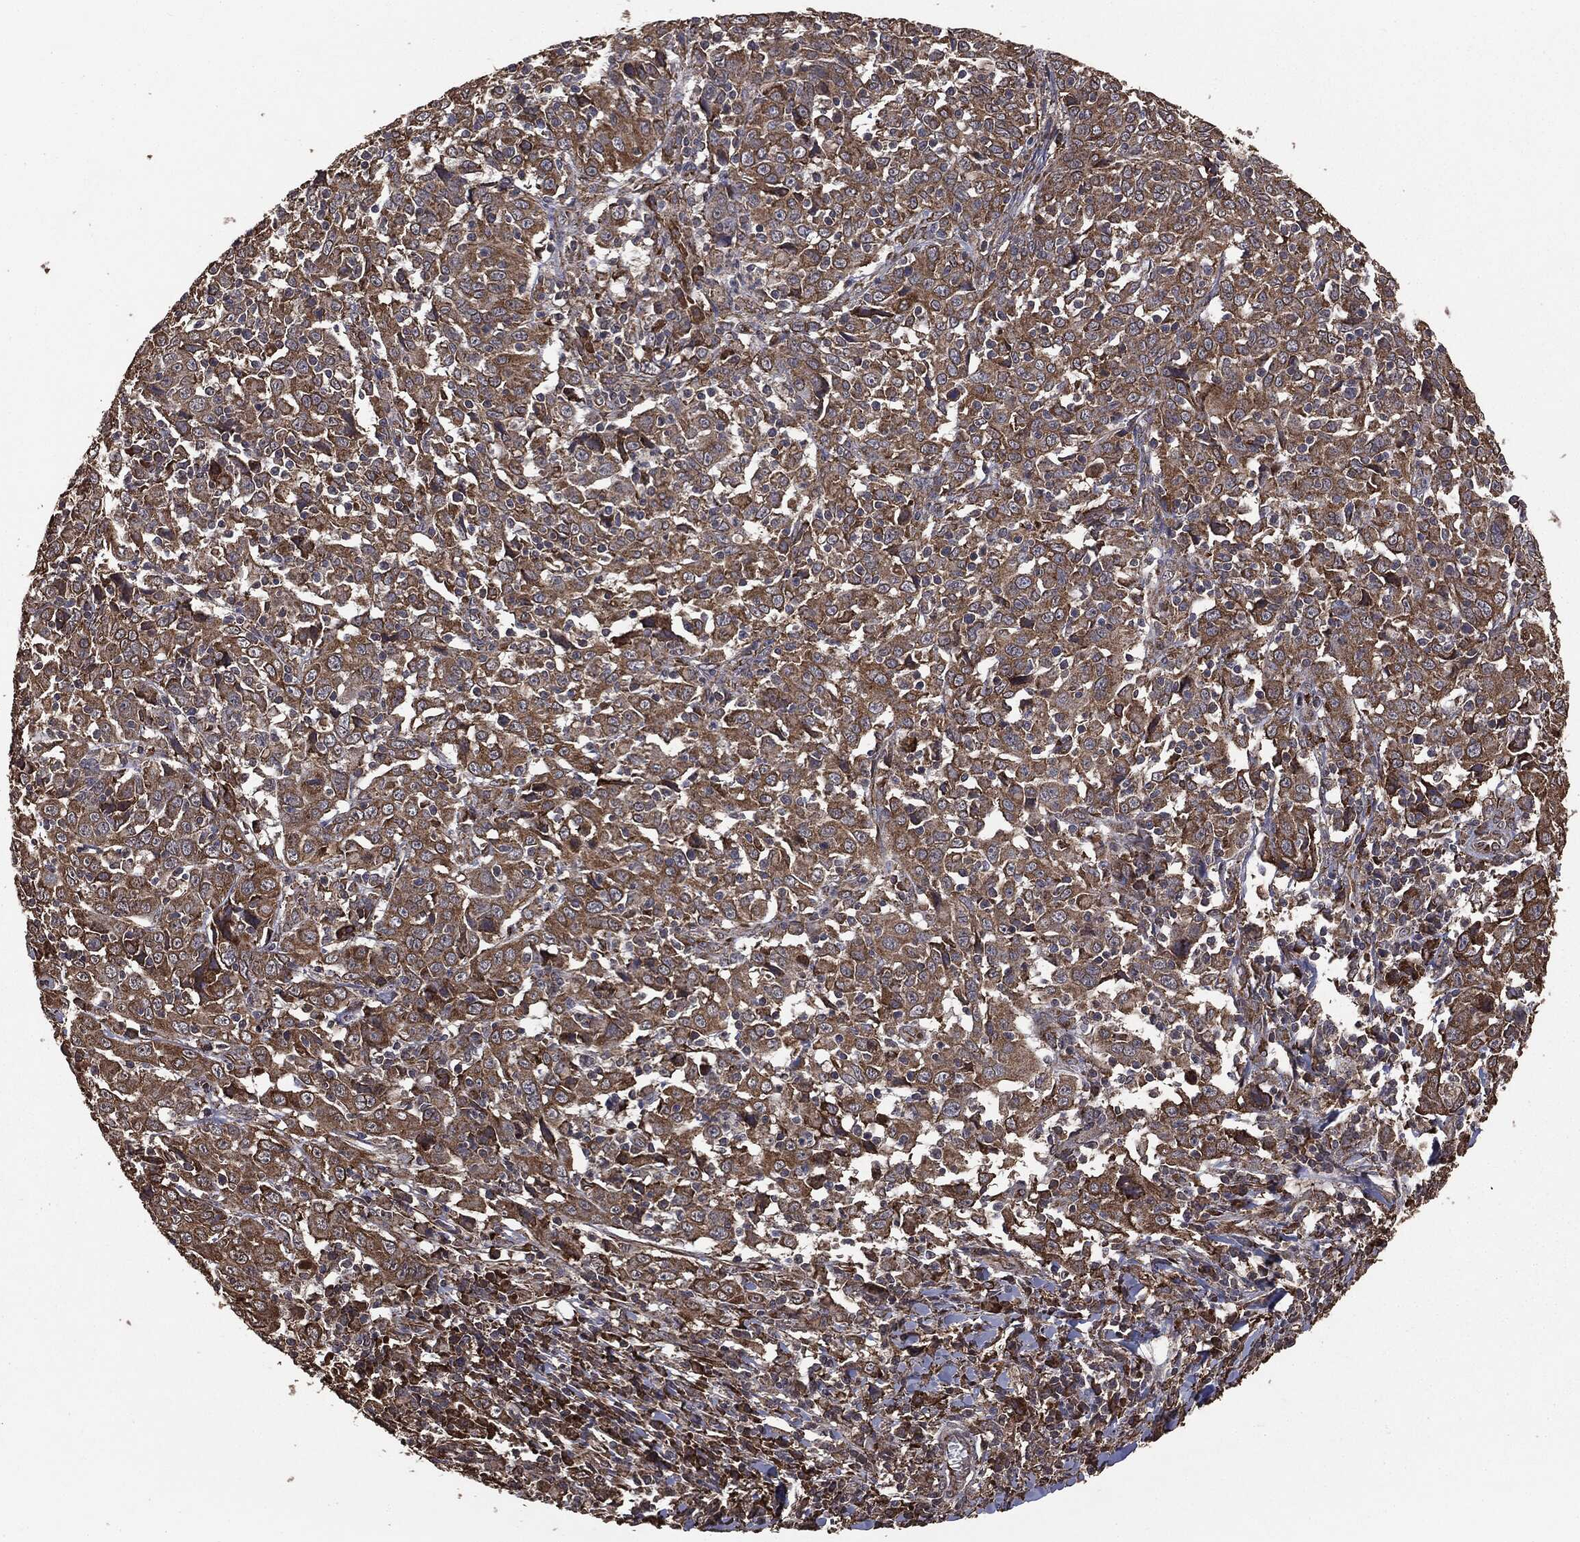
{"staining": {"intensity": "moderate", "quantity": ">75%", "location": "cytoplasmic/membranous"}, "tissue": "cervical cancer", "cell_type": "Tumor cells", "image_type": "cancer", "snomed": [{"axis": "morphology", "description": "Squamous cell carcinoma, NOS"}, {"axis": "topography", "description": "Cervix"}], "caption": "Immunohistochemical staining of human cervical cancer reveals medium levels of moderate cytoplasmic/membranous expression in approximately >75% of tumor cells.", "gene": "MTOR", "patient": {"sex": "female", "age": 46}}